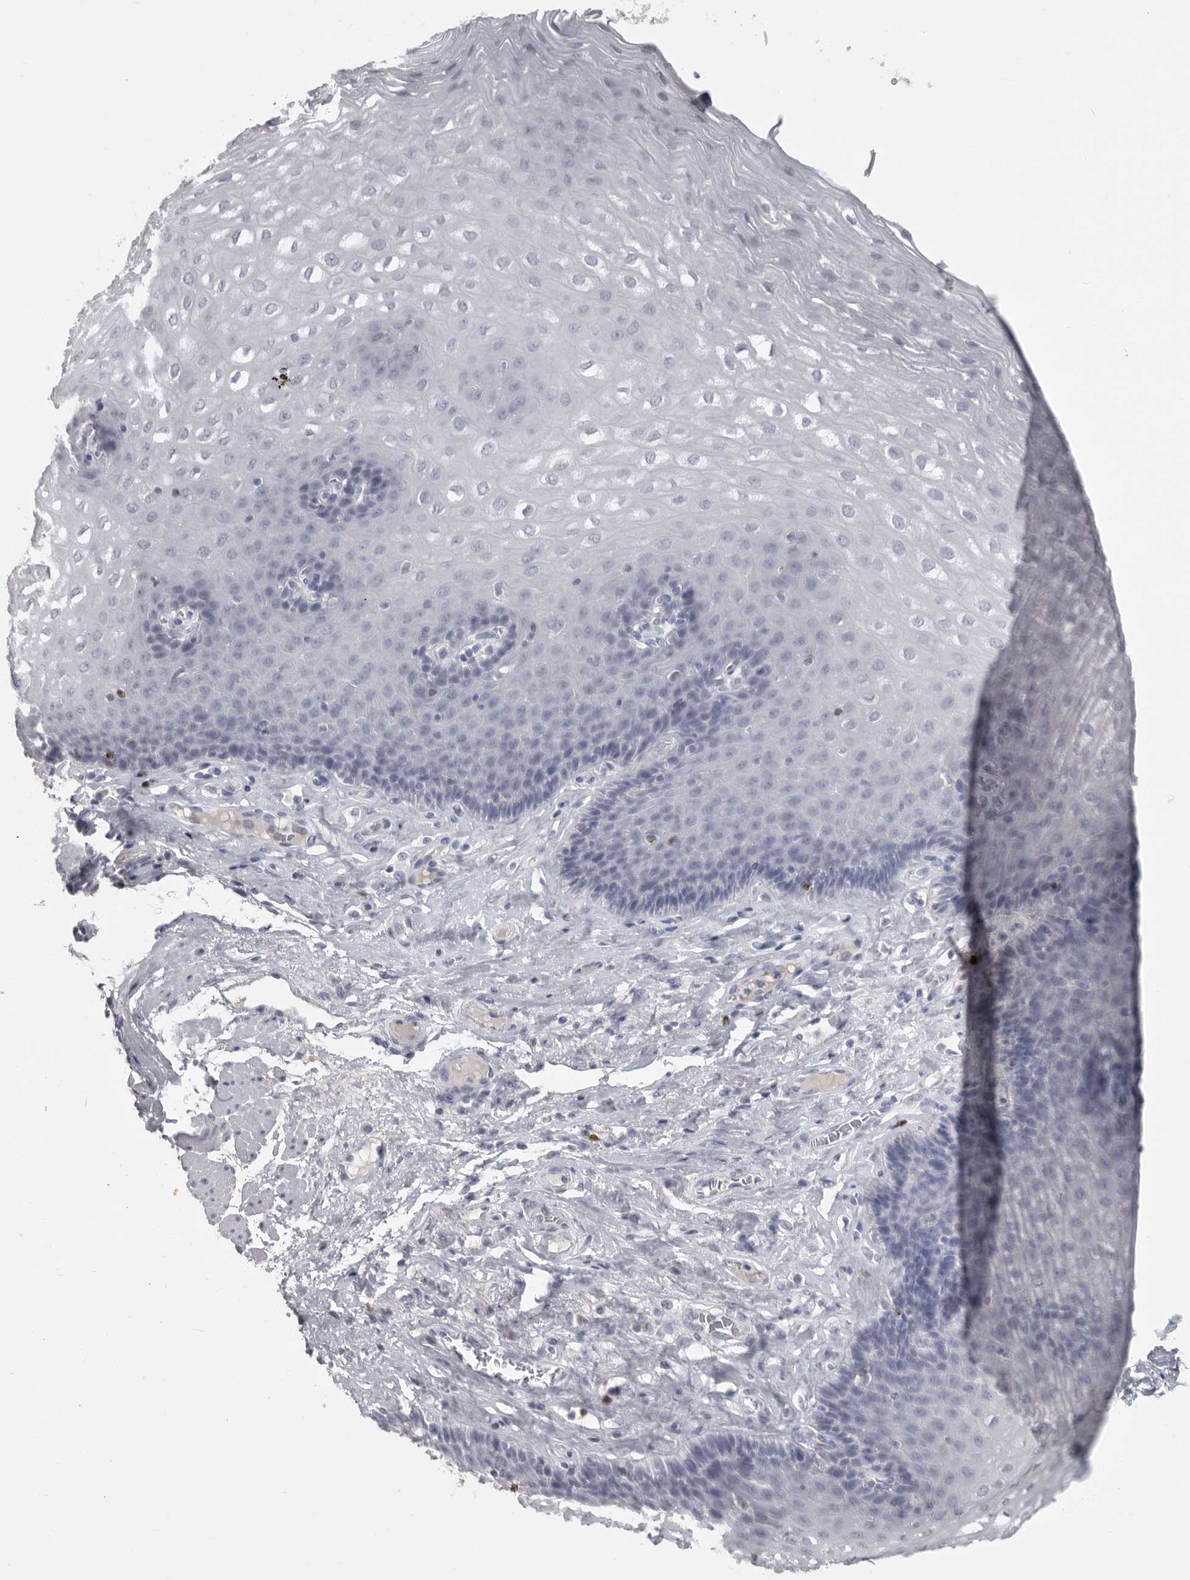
{"staining": {"intensity": "negative", "quantity": "none", "location": "none"}, "tissue": "esophagus", "cell_type": "Squamous epithelial cells", "image_type": "normal", "snomed": [{"axis": "morphology", "description": "Normal tissue, NOS"}, {"axis": "topography", "description": "Esophagus"}], "caption": "High magnification brightfield microscopy of normal esophagus stained with DAB (3,3'-diaminobenzidine) (brown) and counterstained with hematoxylin (blue): squamous epithelial cells show no significant positivity.", "gene": "GNLY", "patient": {"sex": "female", "age": 66}}